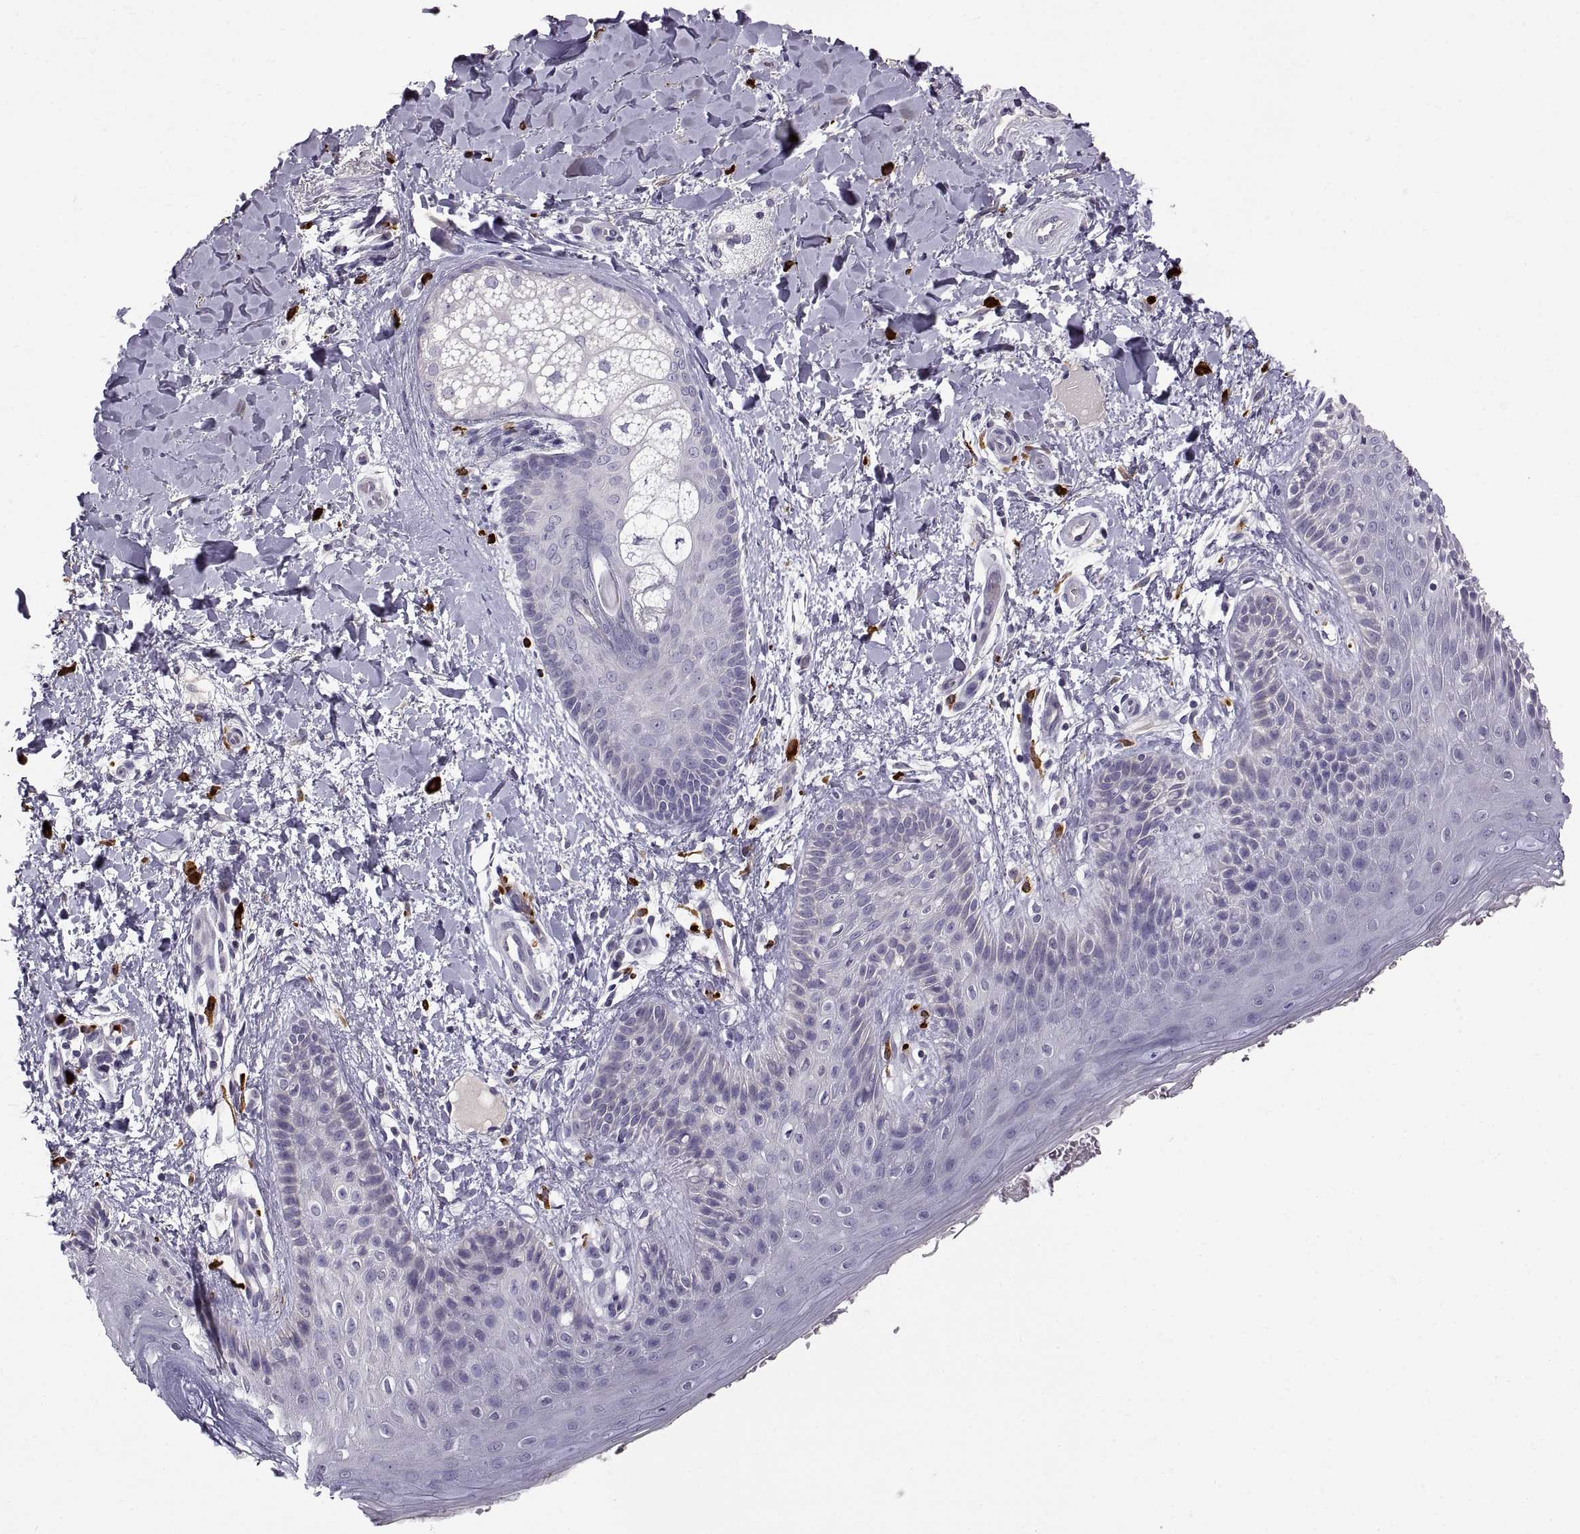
{"staining": {"intensity": "negative", "quantity": "none", "location": "none"}, "tissue": "skin", "cell_type": "Epidermal cells", "image_type": "normal", "snomed": [{"axis": "morphology", "description": "Normal tissue, NOS"}, {"axis": "topography", "description": "Anal"}], "caption": "Skin was stained to show a protein in brown. There is no significant staining in epidermal cells. (DAB (3,3'-diaminobenzidine) IHC with hematoxylin counter stain).", "gene": "WFDC8", "patient": {"sex": "male", "age": 36}}